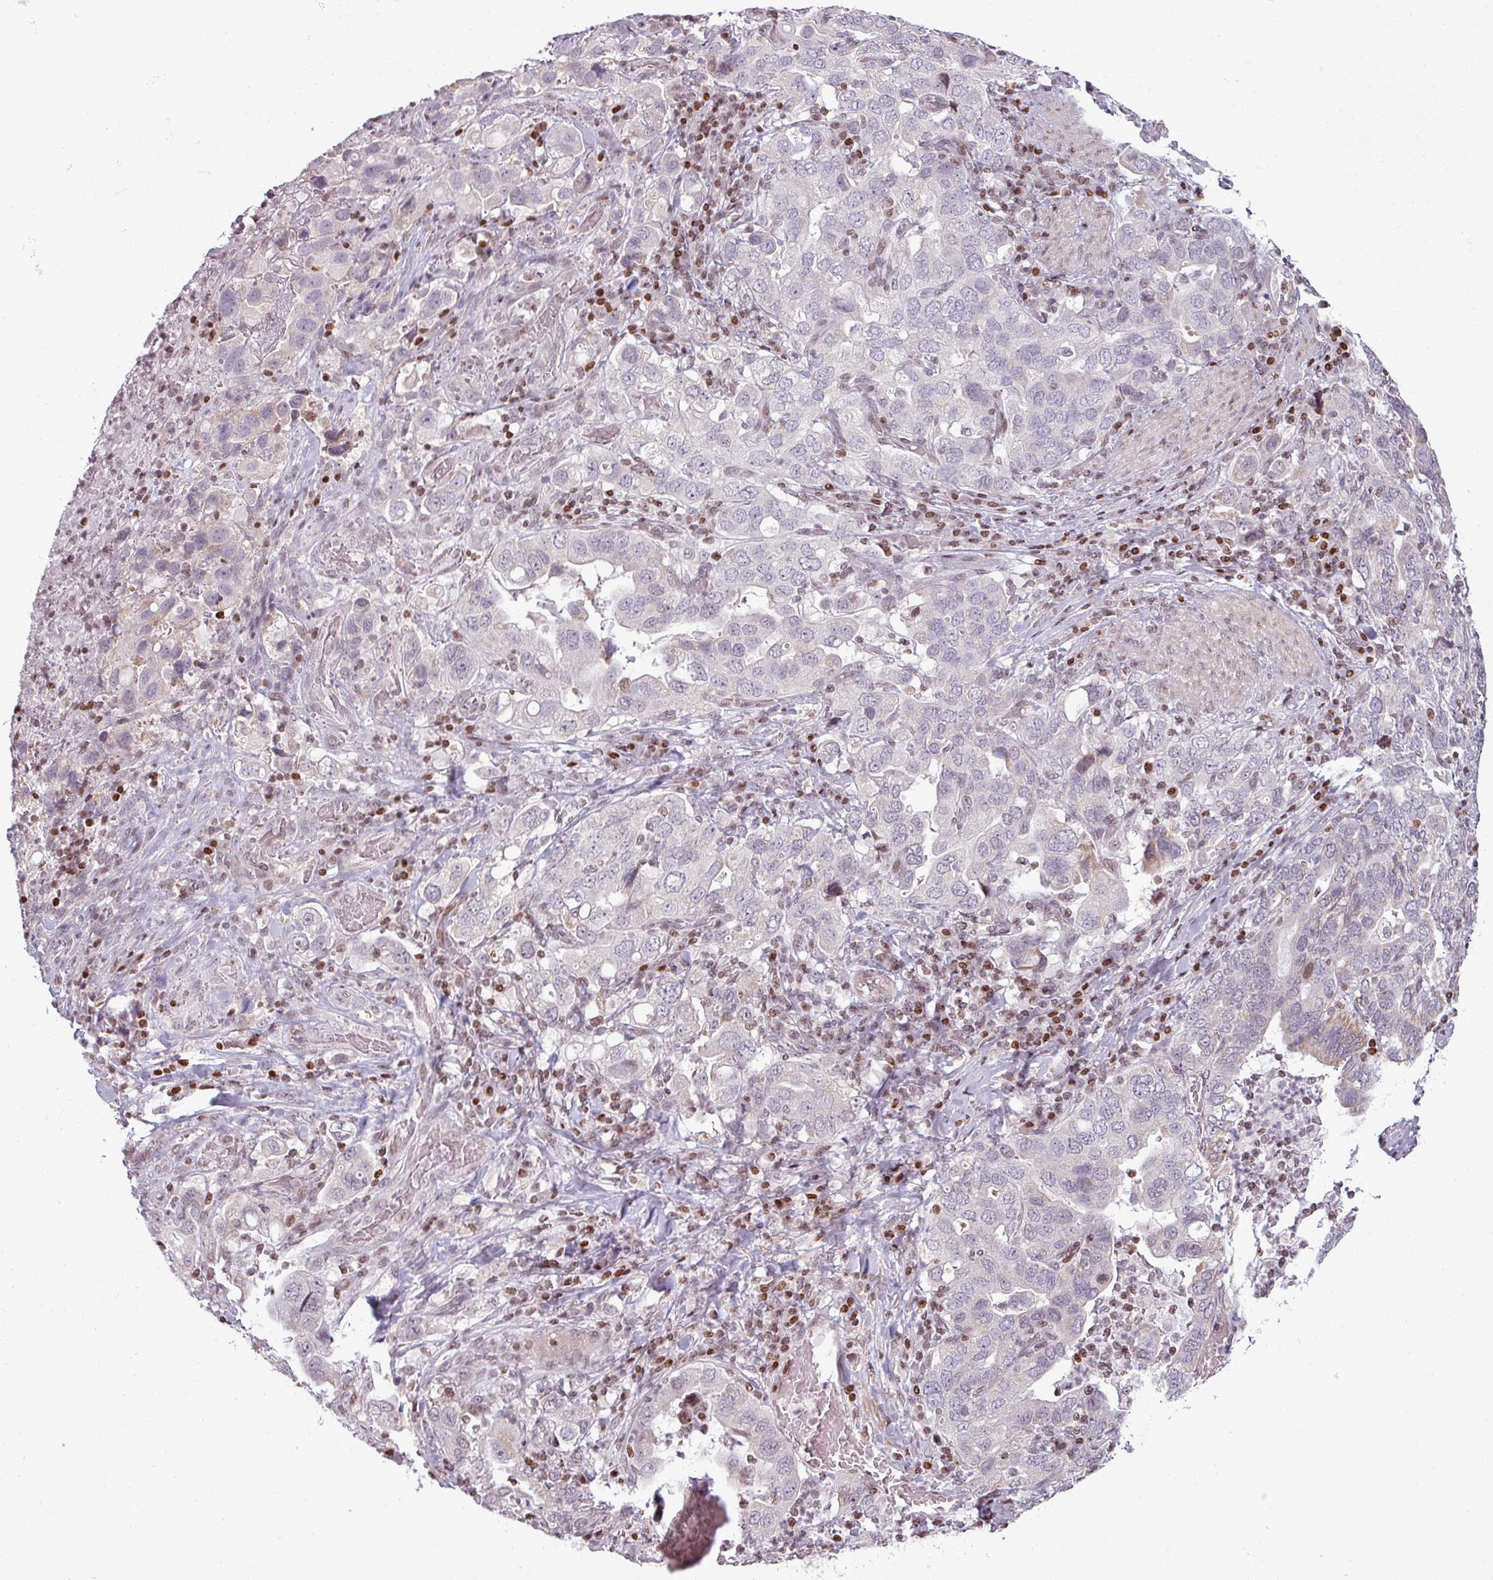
{"staining": {"intensity": "negative", "quantity": "none", "location": "none"}, "tissue": "stomach cancer", "cell_type": "Tumor cells", "image_type": "cancer", "snomed": [{"axis": "morphology", "description": "Adenocarcinoma, NOS"}, {"axis": "topography", "description": "Stomach, upper"}], "caption": "DAB (3,3'-diaminobenzidine) immunohistochemical staining of adenocarcinoma (stomach) displays no significant expression in tumor cells.", "gene": "NCOR1", "patient": {"sex": "male", "age": 62}}